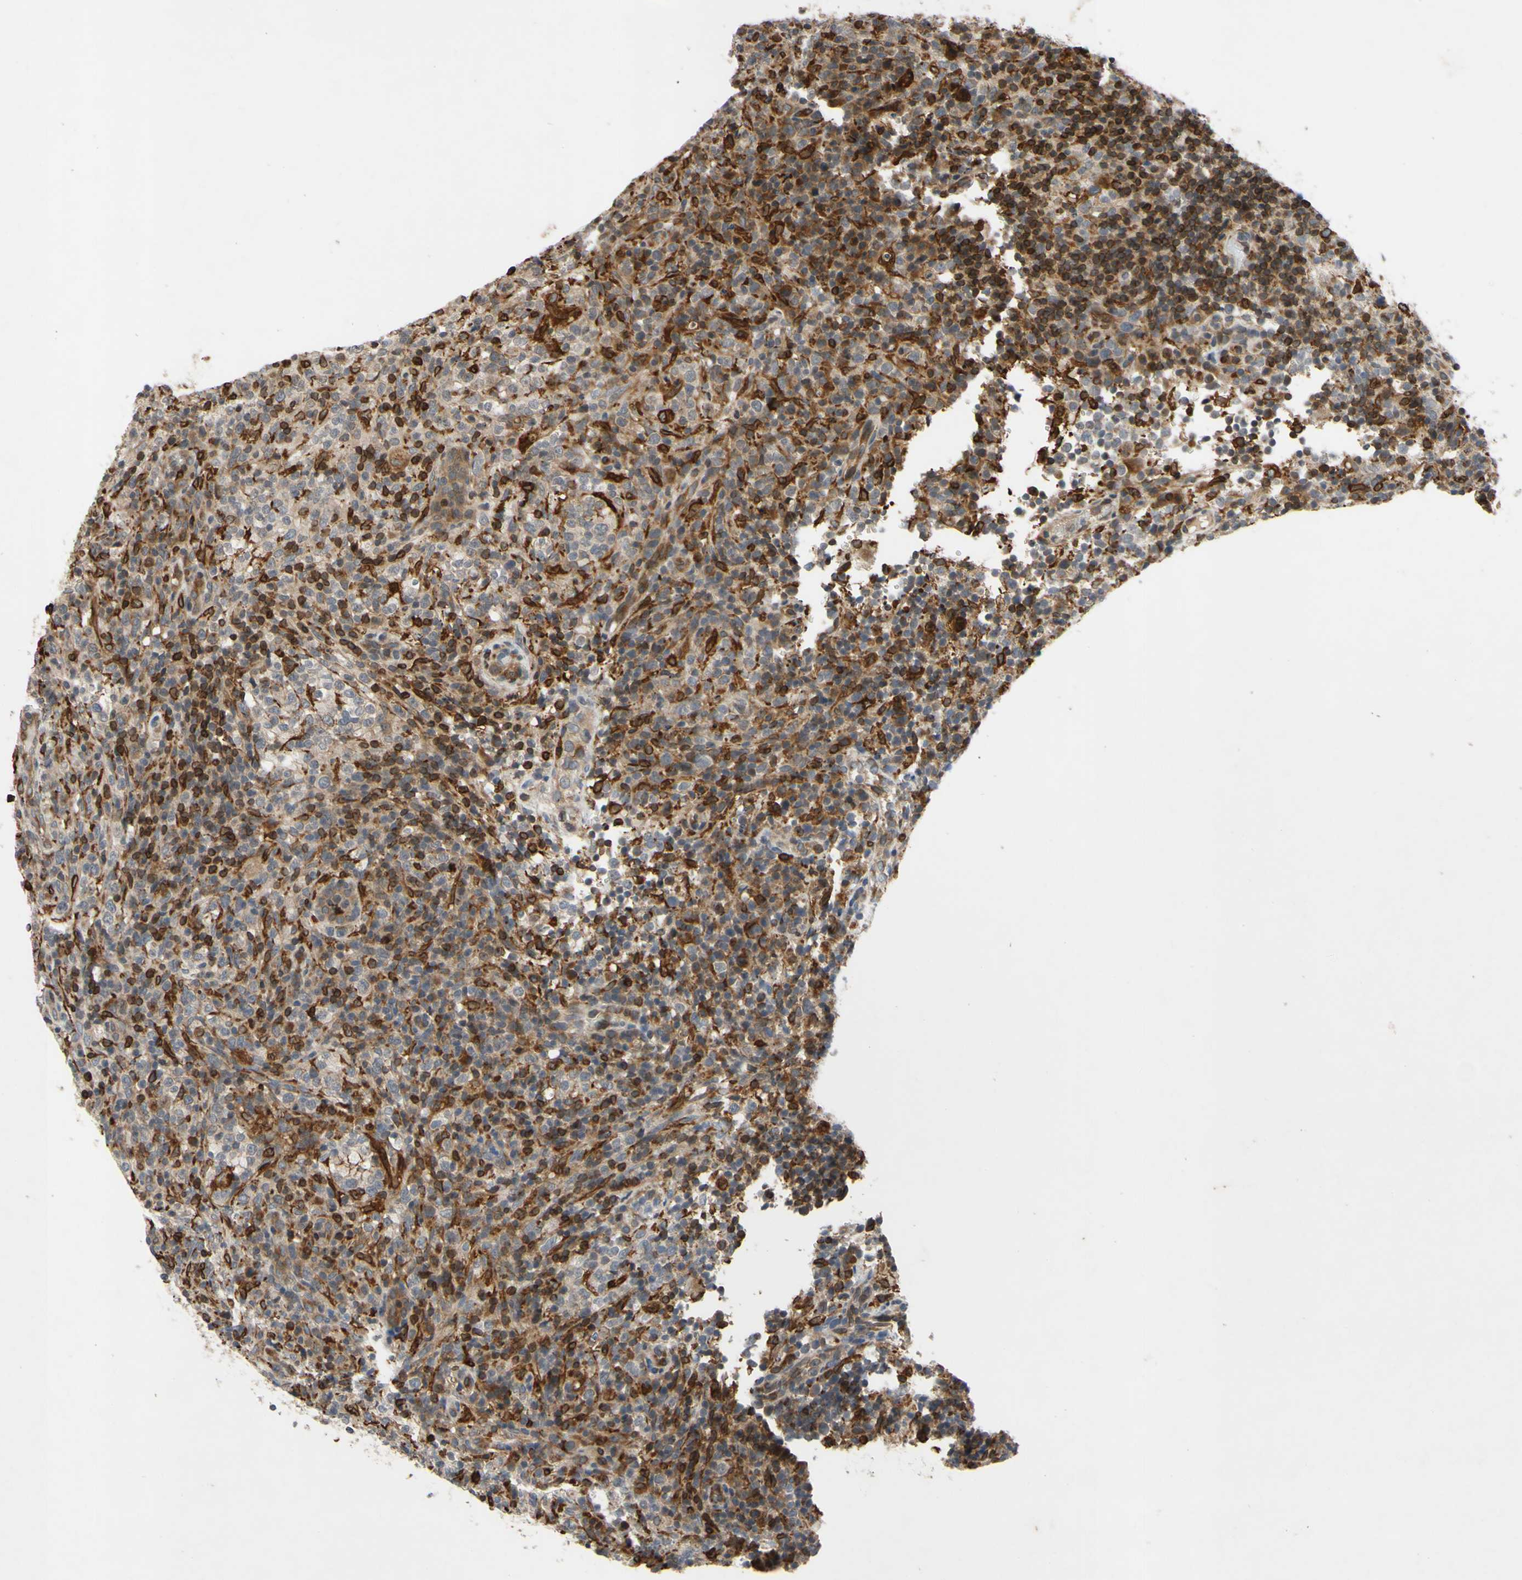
{"staining": {"intensity": "strong", "quantity": "25%-75%", "location": "cytoplasmic/membranous"}, "tissue": "lymphoma", "cell_type": "Tumor cells", "image_type": "cancer", "snomed": [{"axis": "morphology", "description": "Malignant lymphoma, non-Hodgkin's type, High grade"}, {"axis": "topography", "description": "Lymph node"}], "caption": "Strong cytoplasmic/membranous protein positivity is present in about 25%-75% of tumor cells in lymphoma. Immunohistochemistry (ihc) stains the protein in brown and the nuclei are stained blue.", "gene": "PLXNA2", "patient": {"sex": "female", "age": 76}}